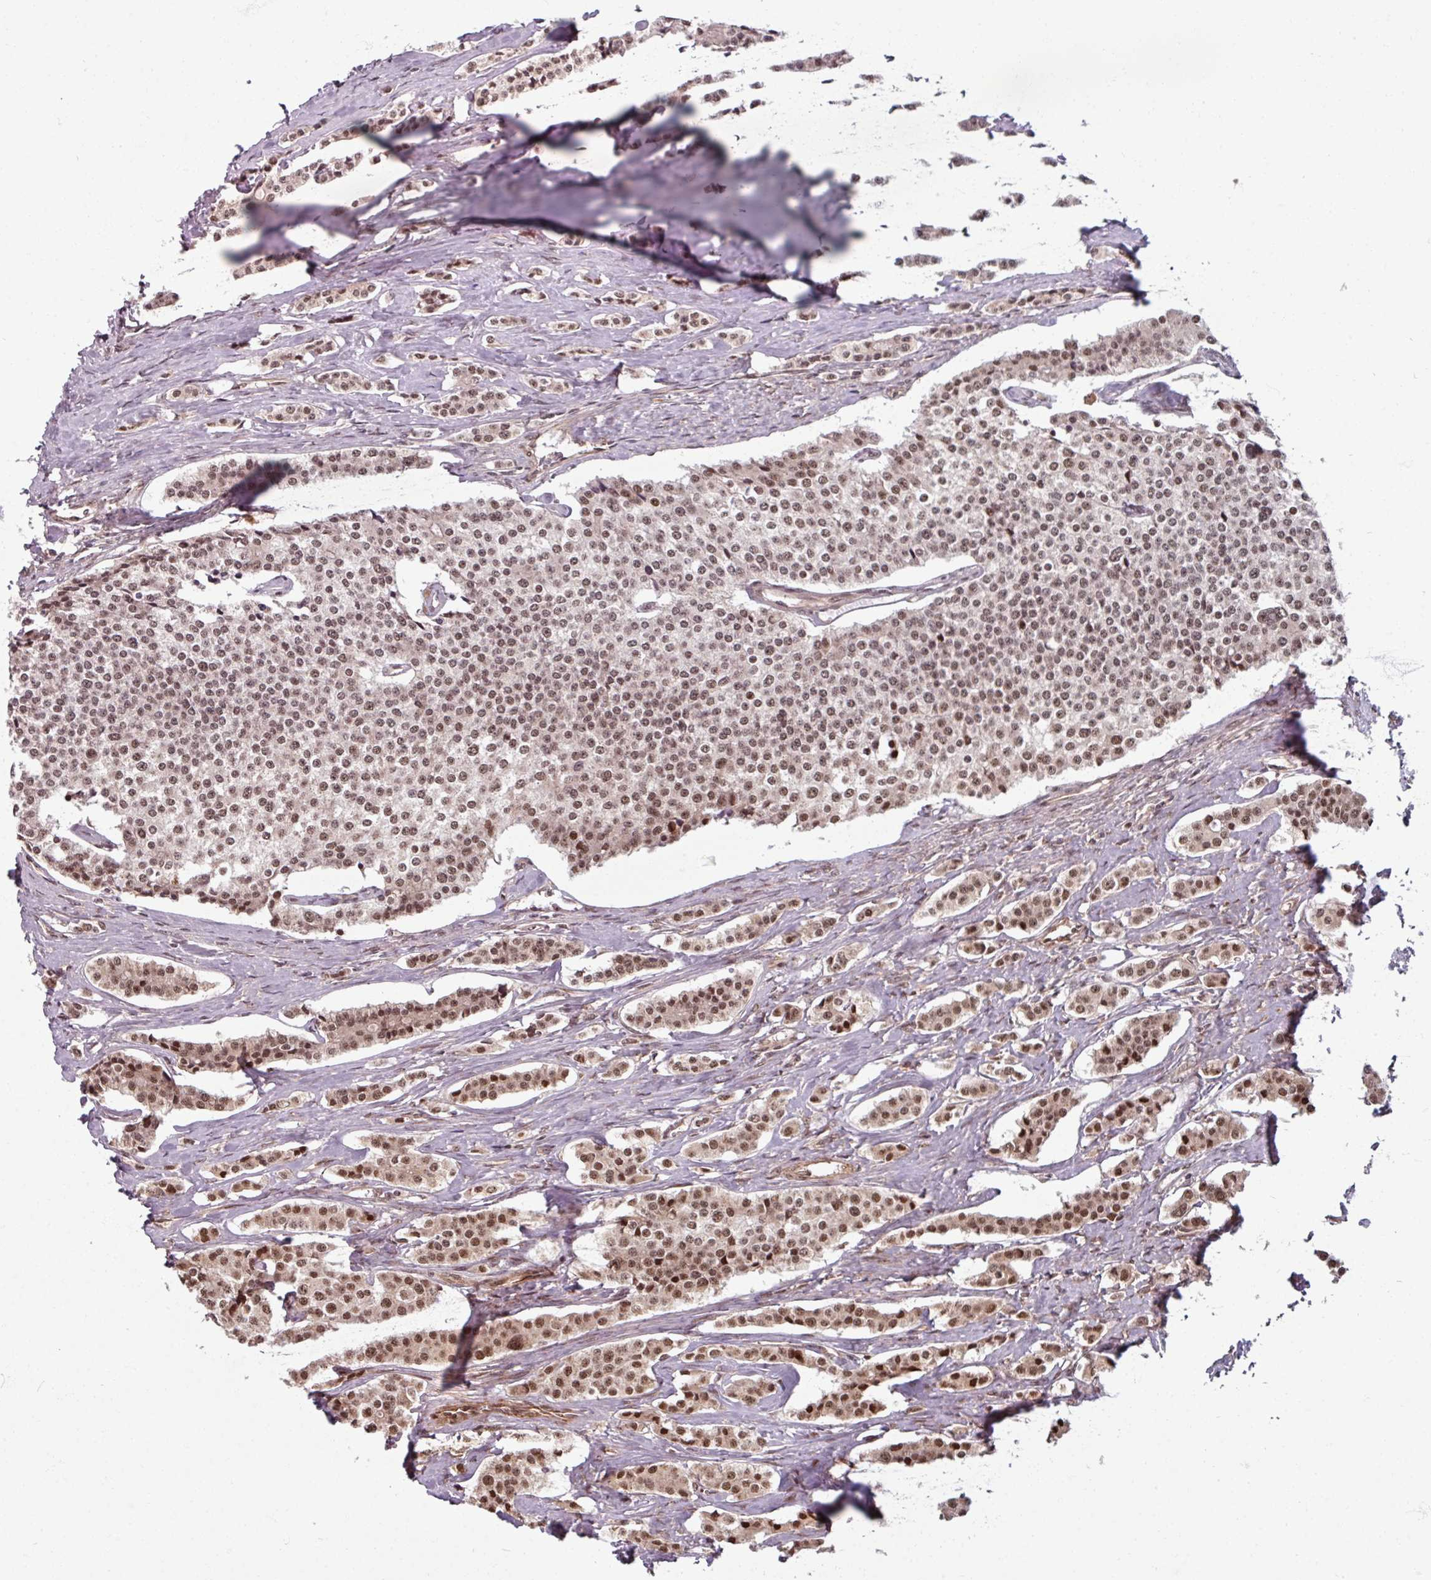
{"staining": {"intensity": "moderate", "quantity": ">75%", "location": "nuclear"}, "tissue": "carcinoid", "cell_type": "Tumor cells", "image_type": "cancer", "snomed": [{"axis": "morphology", "description": "Carcinoid, malignant, NOS"}, {"axis": "topography", "description": "Small intestine"}], "caption": "Carcinoid (malignant) tissue shows moderate nuclear expression in approximately >75% of tumor cells", "gene": "SWI5", "patient": {"sex": "male", "age": 63}}